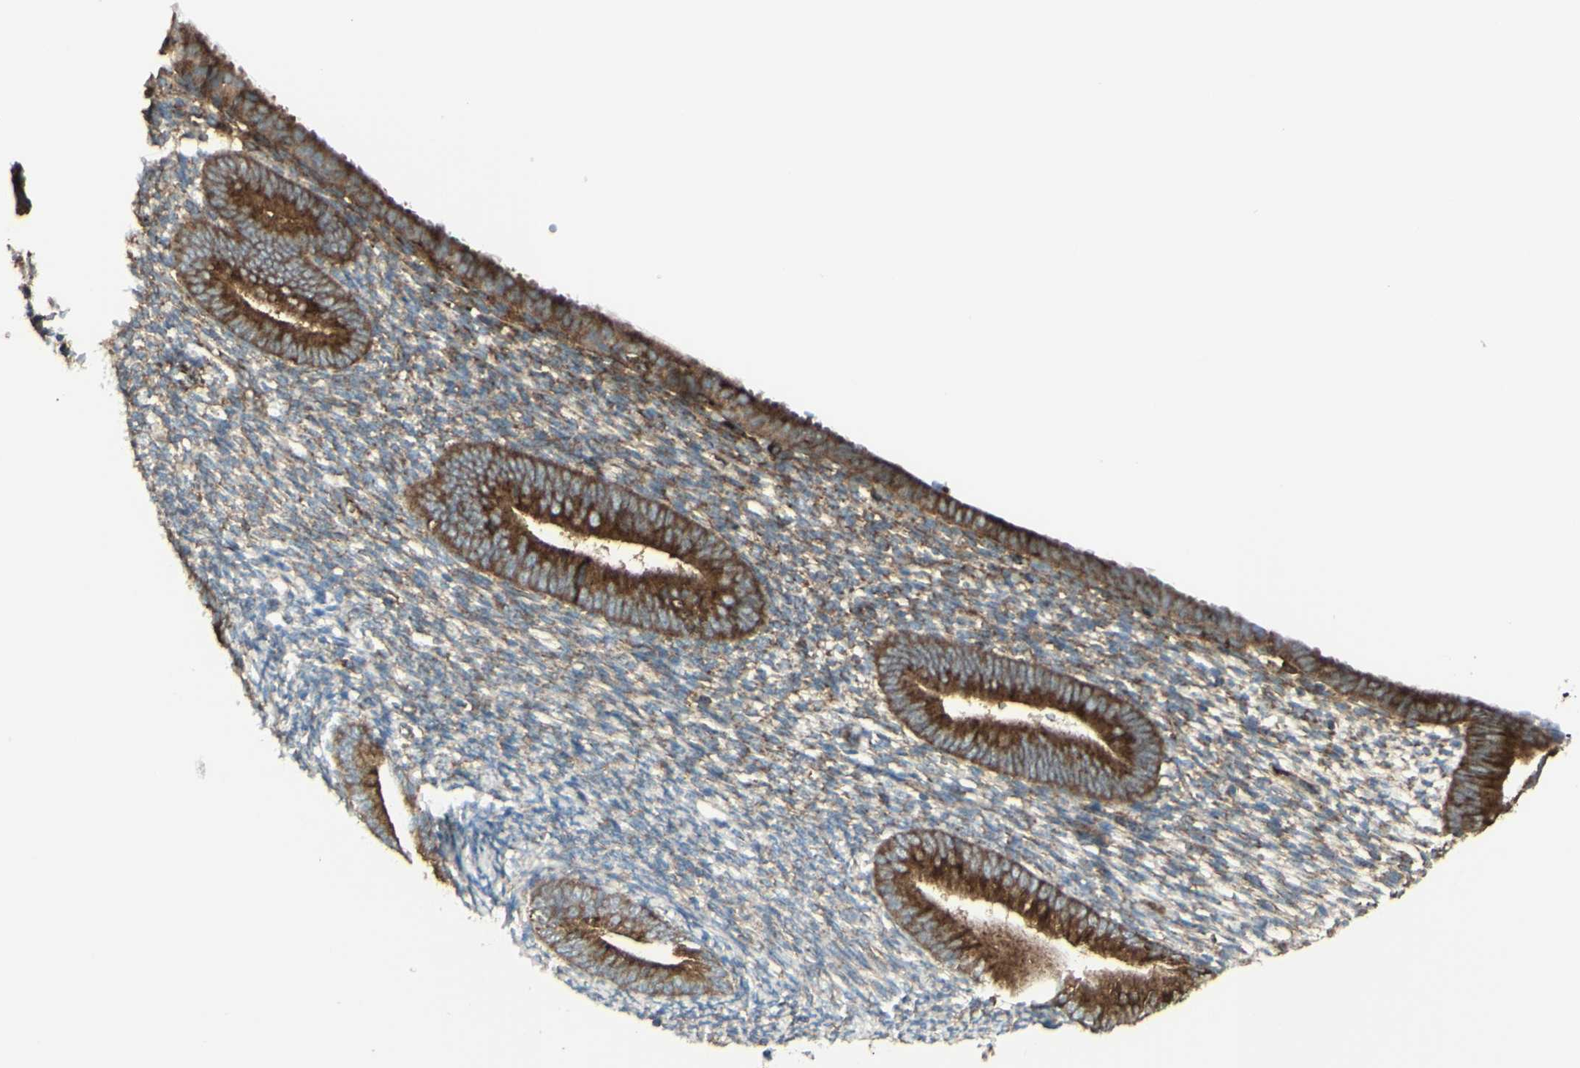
{"staining": {"intensity": "moderate", "quantity": "<25%", "location": "cytoplasmic/membranous"}, "tissue": "endometrium", "cell_type": "Cells in endometrial stroma", "image_type": "normal", "snomed": [{"axis": "morphology", "description": "Normal tissue, NOS"}, {"axis": "topography", "description": "Endometrium"}], "caption": "Protein expression analysis of benign human endometrium reveals moderate cytoplasmic/membranous expression in approximately <25% of cells in endometrial stroma. The protein is stained brown, and the nuclei are stained in blue (DAB IHC with brightfield microscopy, high magnification).", "gene": "NAPA", "patient": {"sex": "female", "age": 57}}